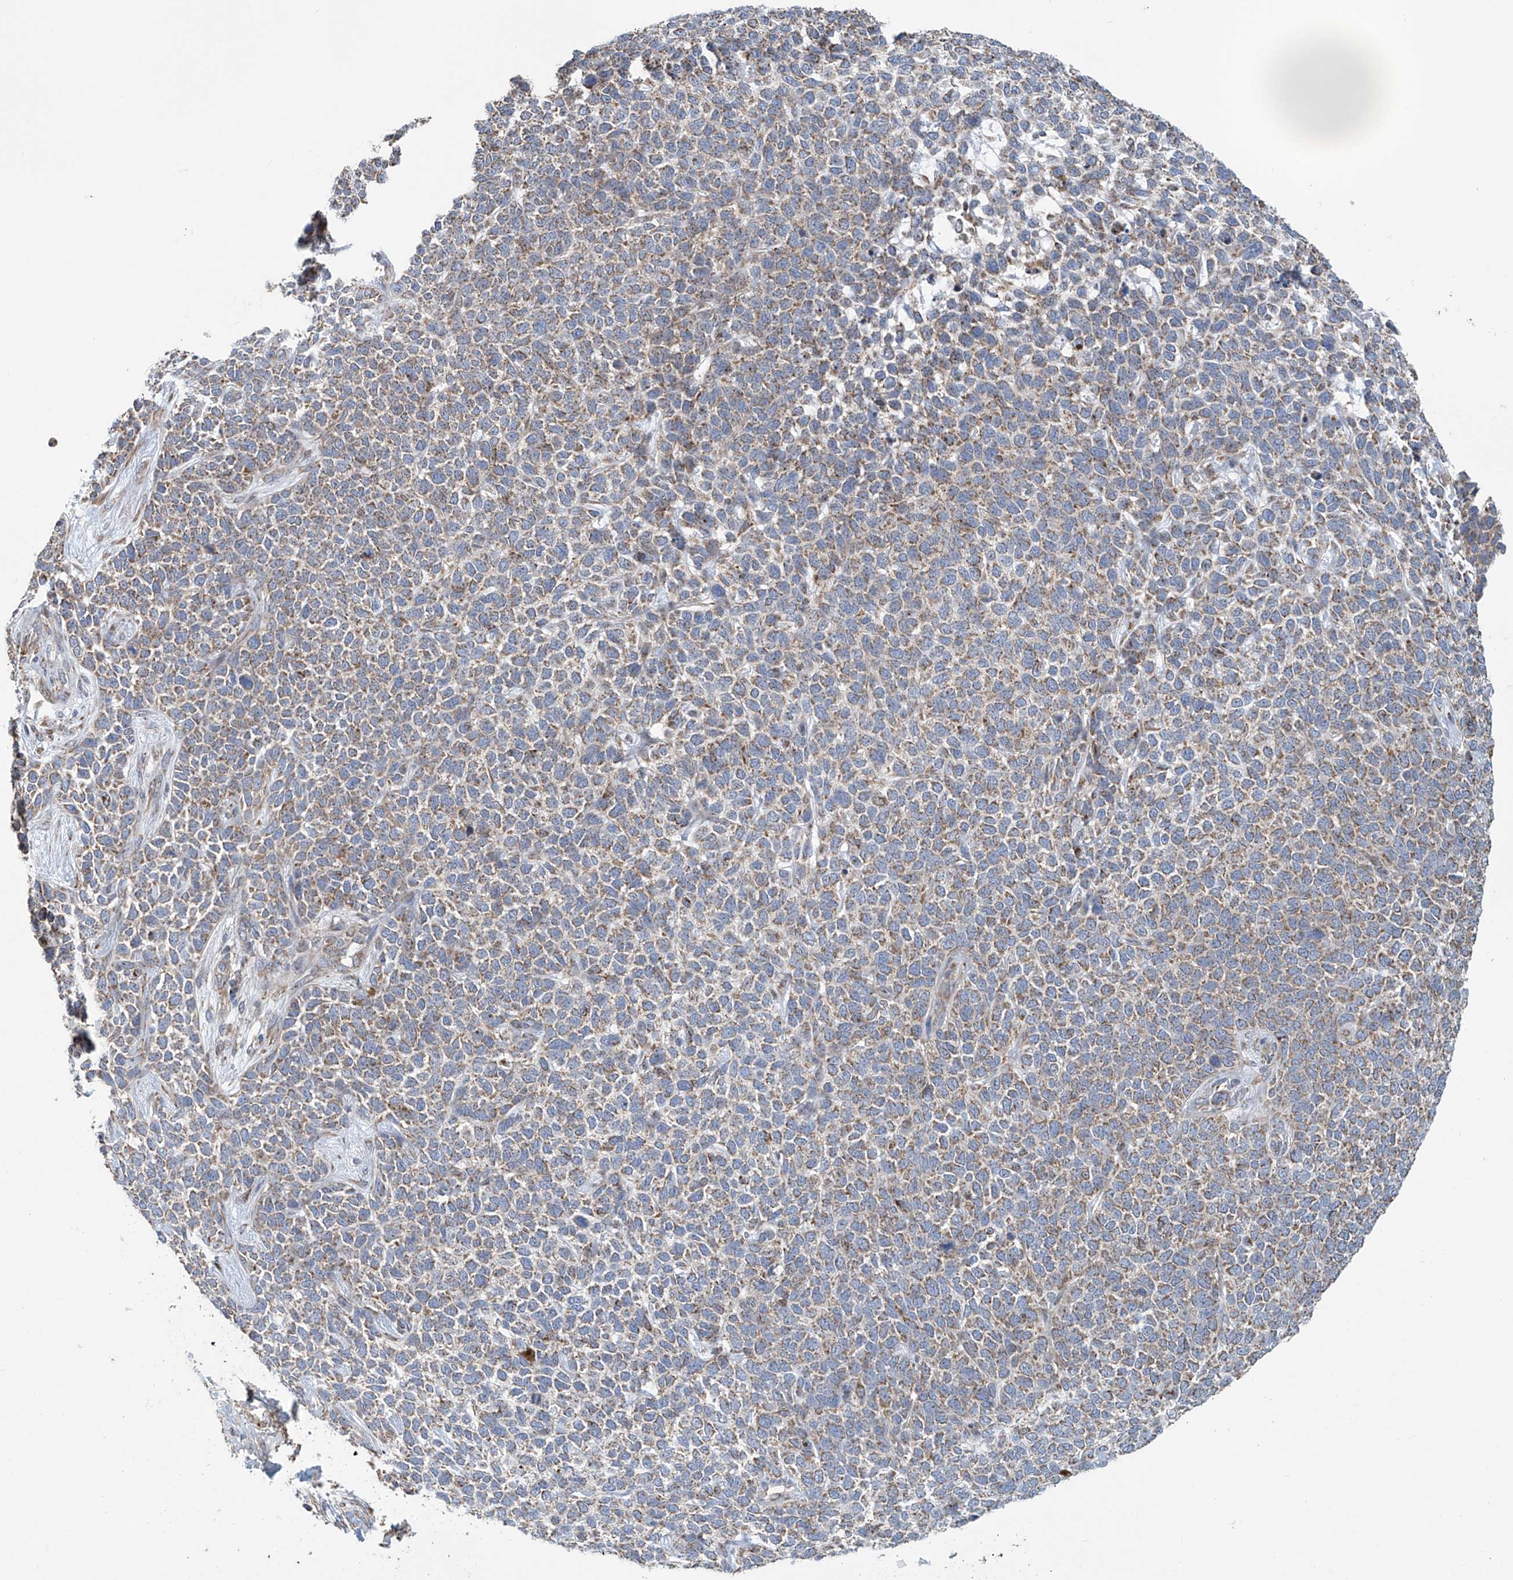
{"staining": {"intensity": "weak", "quantity": ">75%", "location": "cytoplasmic/membranous"}, "tissue": "skin cancer", "cell_type": "Tumor cells", "image_type": "cancer", "snomed": [{"axis": "morphology", "description": "Basal cell carcinoma"}, {"axis": "topography", "description": "Skin"}], "caption": "Immunohistochemistry of basal cell carcinoma (skin) displays low levels of weak cytoplasmic/membranous expression in approximately >75% of tumor cells. The staining is performed using DAB (3,3'-diaminobenzidine) brown chromogen to label protein expression. The nuclei are counter-stained blue using hematoxylin.", "gene": "COMMD1", "patient": {"sex": "female", "age": 84}}